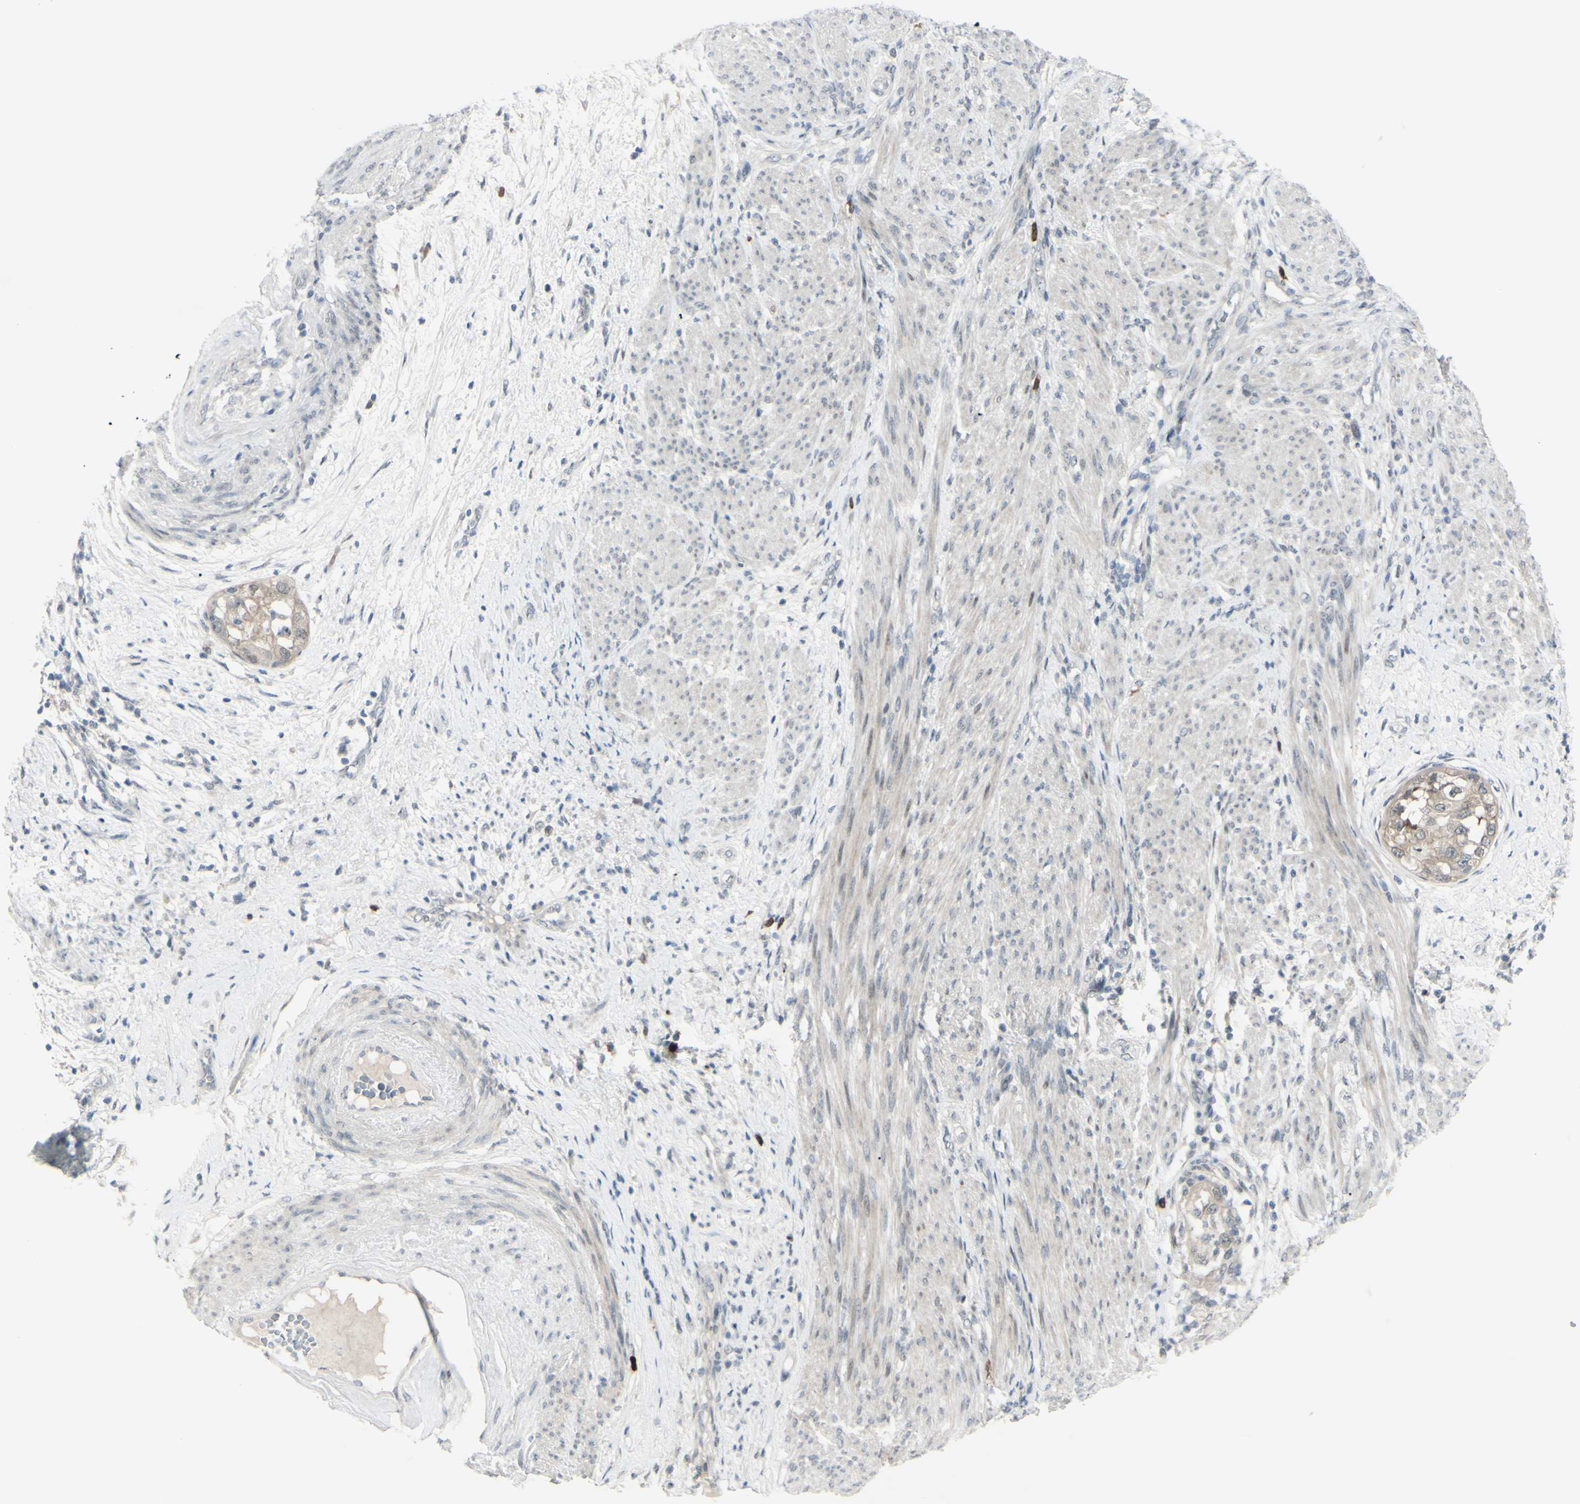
{"staining": {"intensity": "weak", "quantity": ">75%", "location": "cytoplasmic/membranous"}, "tissue": "endometrial cancer", "cell_type": "Tumor cells", "image_type": "cancer", "snomed": [{"axis": "morphology", "description": "Adenocarcinoma, NOS"}, {"axis": "topography", "description": "Endometrium"}], "caption": "Weak cytoplasmic/membranous positivity is appreciated in about >75% of tumor cells in endometrial cancer. (DAB (3,3'-diaminobenzidine) IHC with brightfield microscopy, high magnification).", "gene": "ETNK1", "patient": {"sex": "female", "age": 85}}